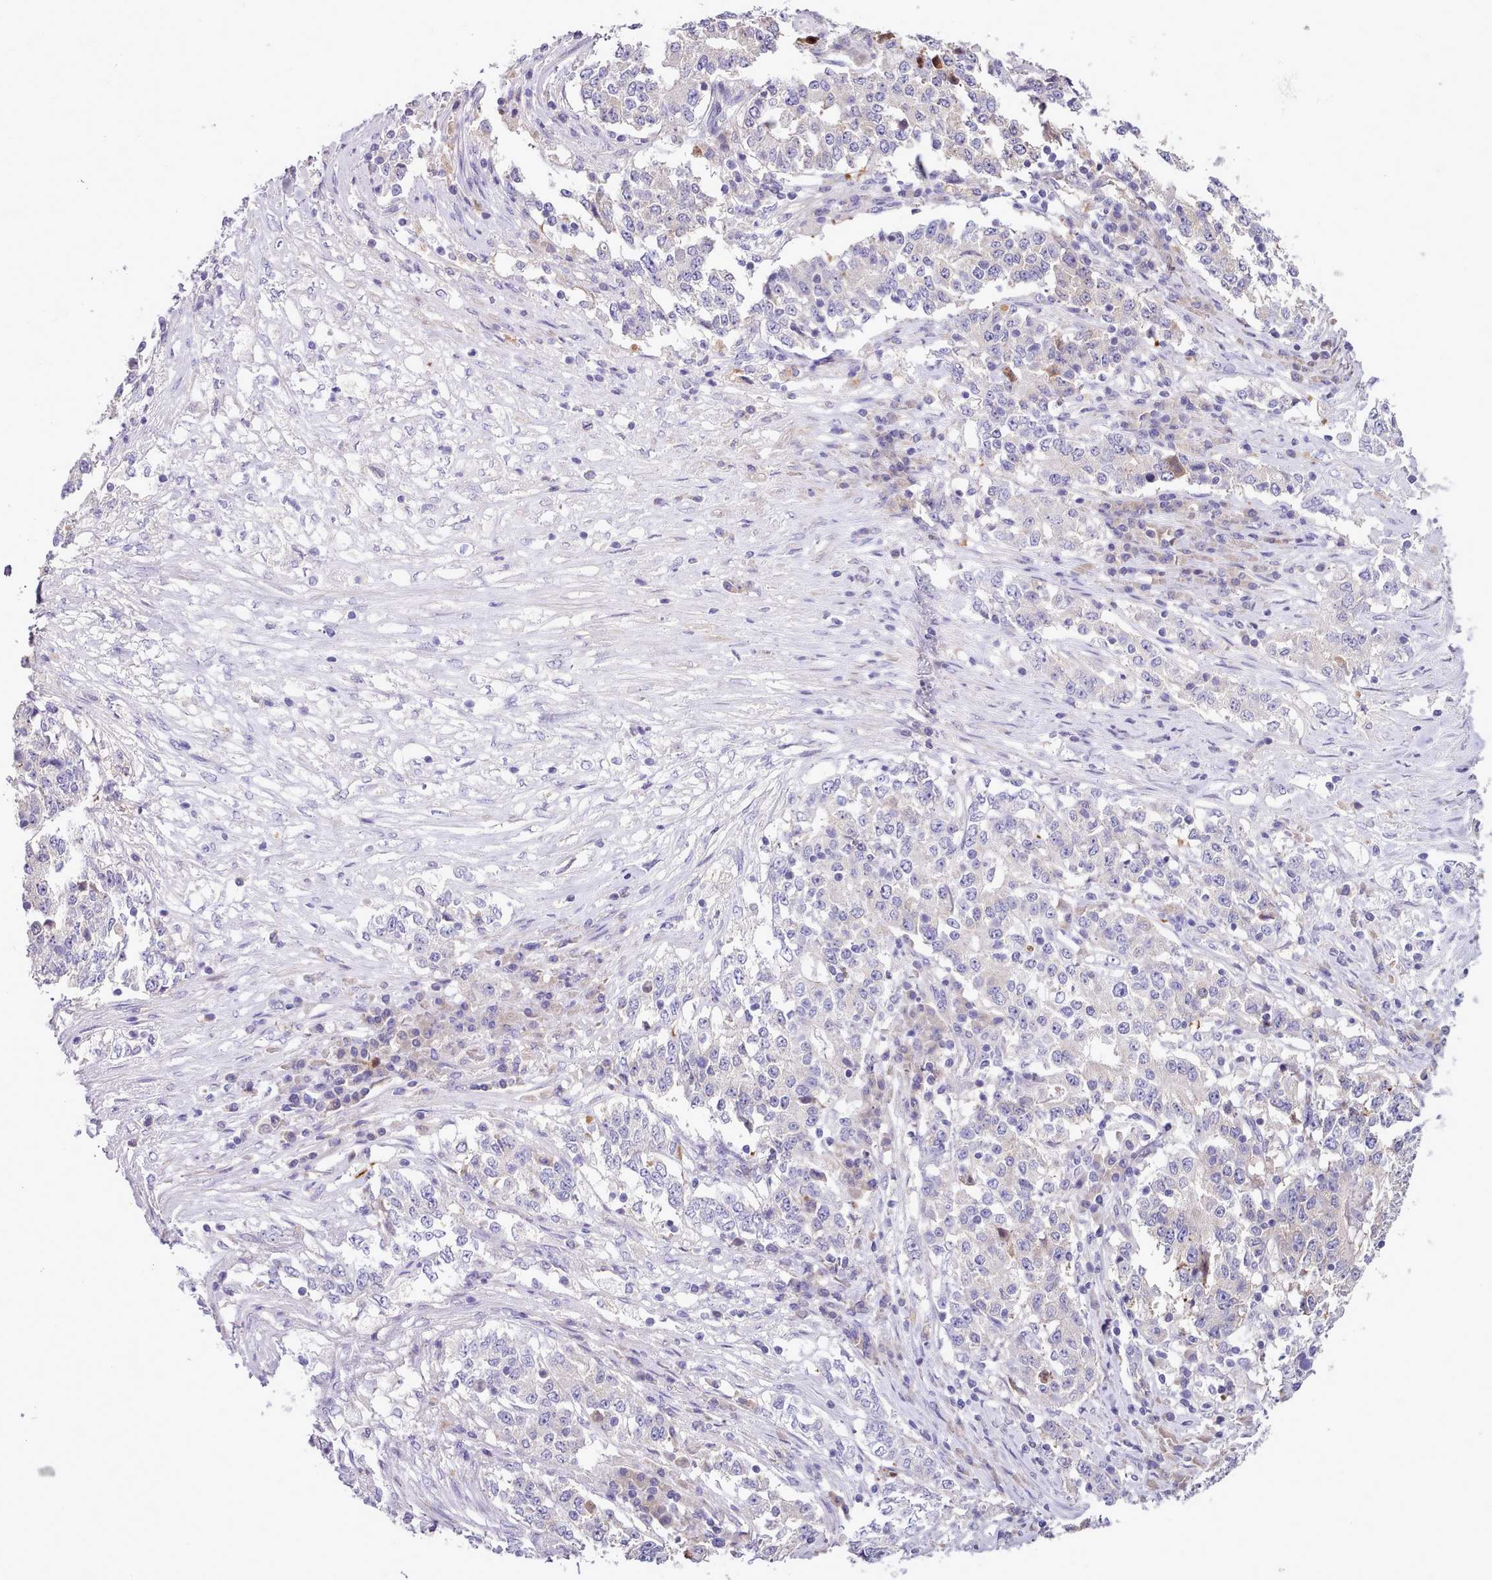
{"staining": {"intensity": "negative", "quantity": "none", "location": "none"}, "tissue": "stomach cancer", "cell_type": "Tumor cells", "image_type": "cancer", "snomed": [{"axis": "morphology", "description": "Adenocarcinoma, NOS"}, {"axis": "topography", "description": "Stomach"}], "caption": "This is an IHC image of human stomach cancer (adenocarcinoma). There is no positivity in tumor cells.", "gene": "SETX", "patient": {"sex": "male", "age": 59}}